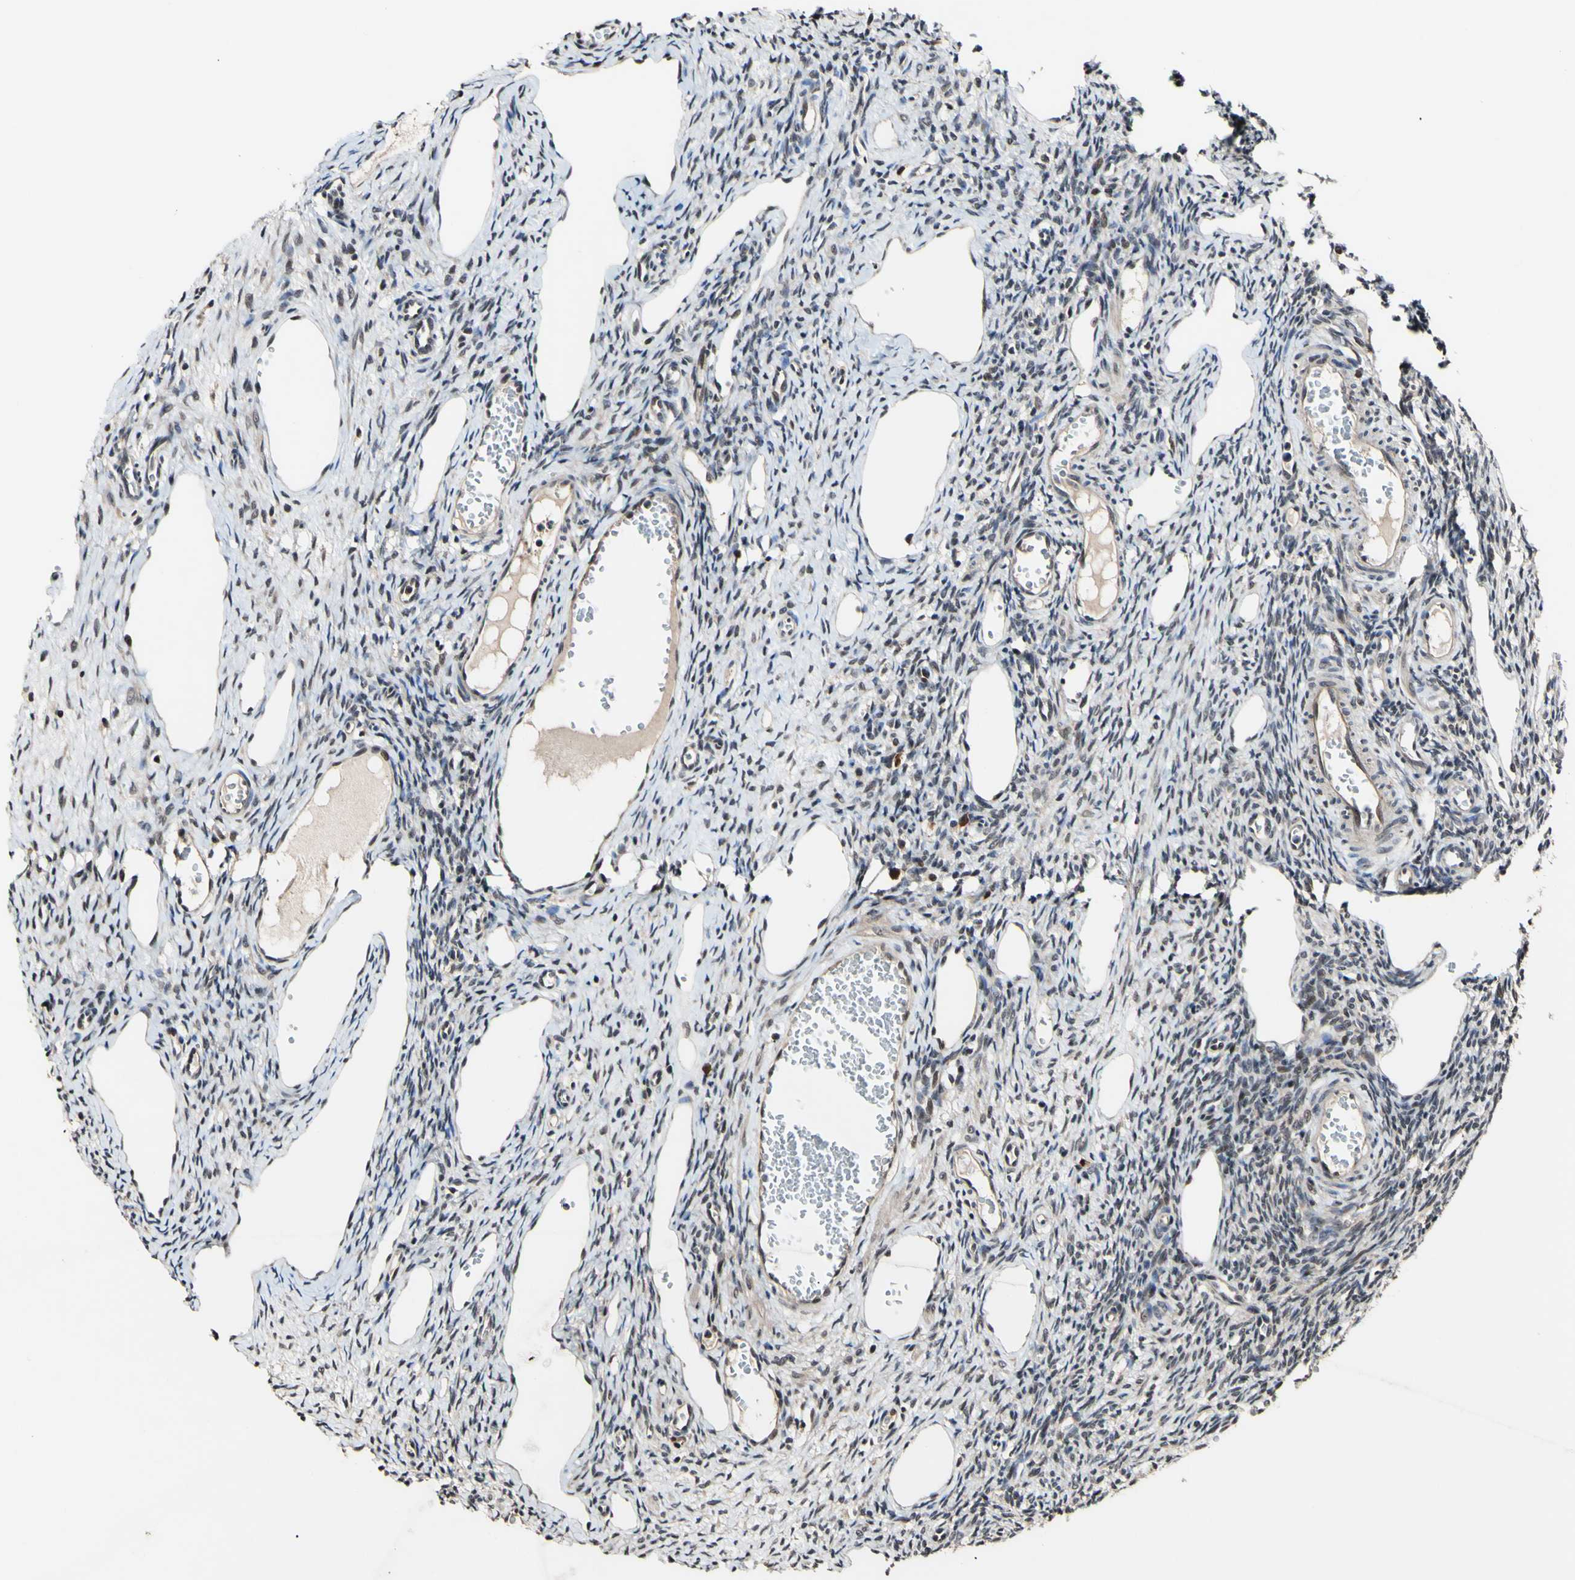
{"staining": {"intensity": "weak", "quantity": ">75%", "location": "cytoplasmic/membranous,nuclear"}, "tissue": "ovary", "cell_type": "Ovarian stroma cells", "image_type": "normal", "snomed": [{"axis": "morphology", "description": "Normal tissue, NOS"}, {"axis": "topography", "description": "Ovary"}], "caption": "Immunohistochemistry (IHC) (DAB) staining of benign human ovary reveals weak cytoplasmic/membranous,nuclear protein expression in approximately >75% of ovarian stroma cells.", "gene": "PSMD10", "patient": {"sex": "female", "age": 33}}